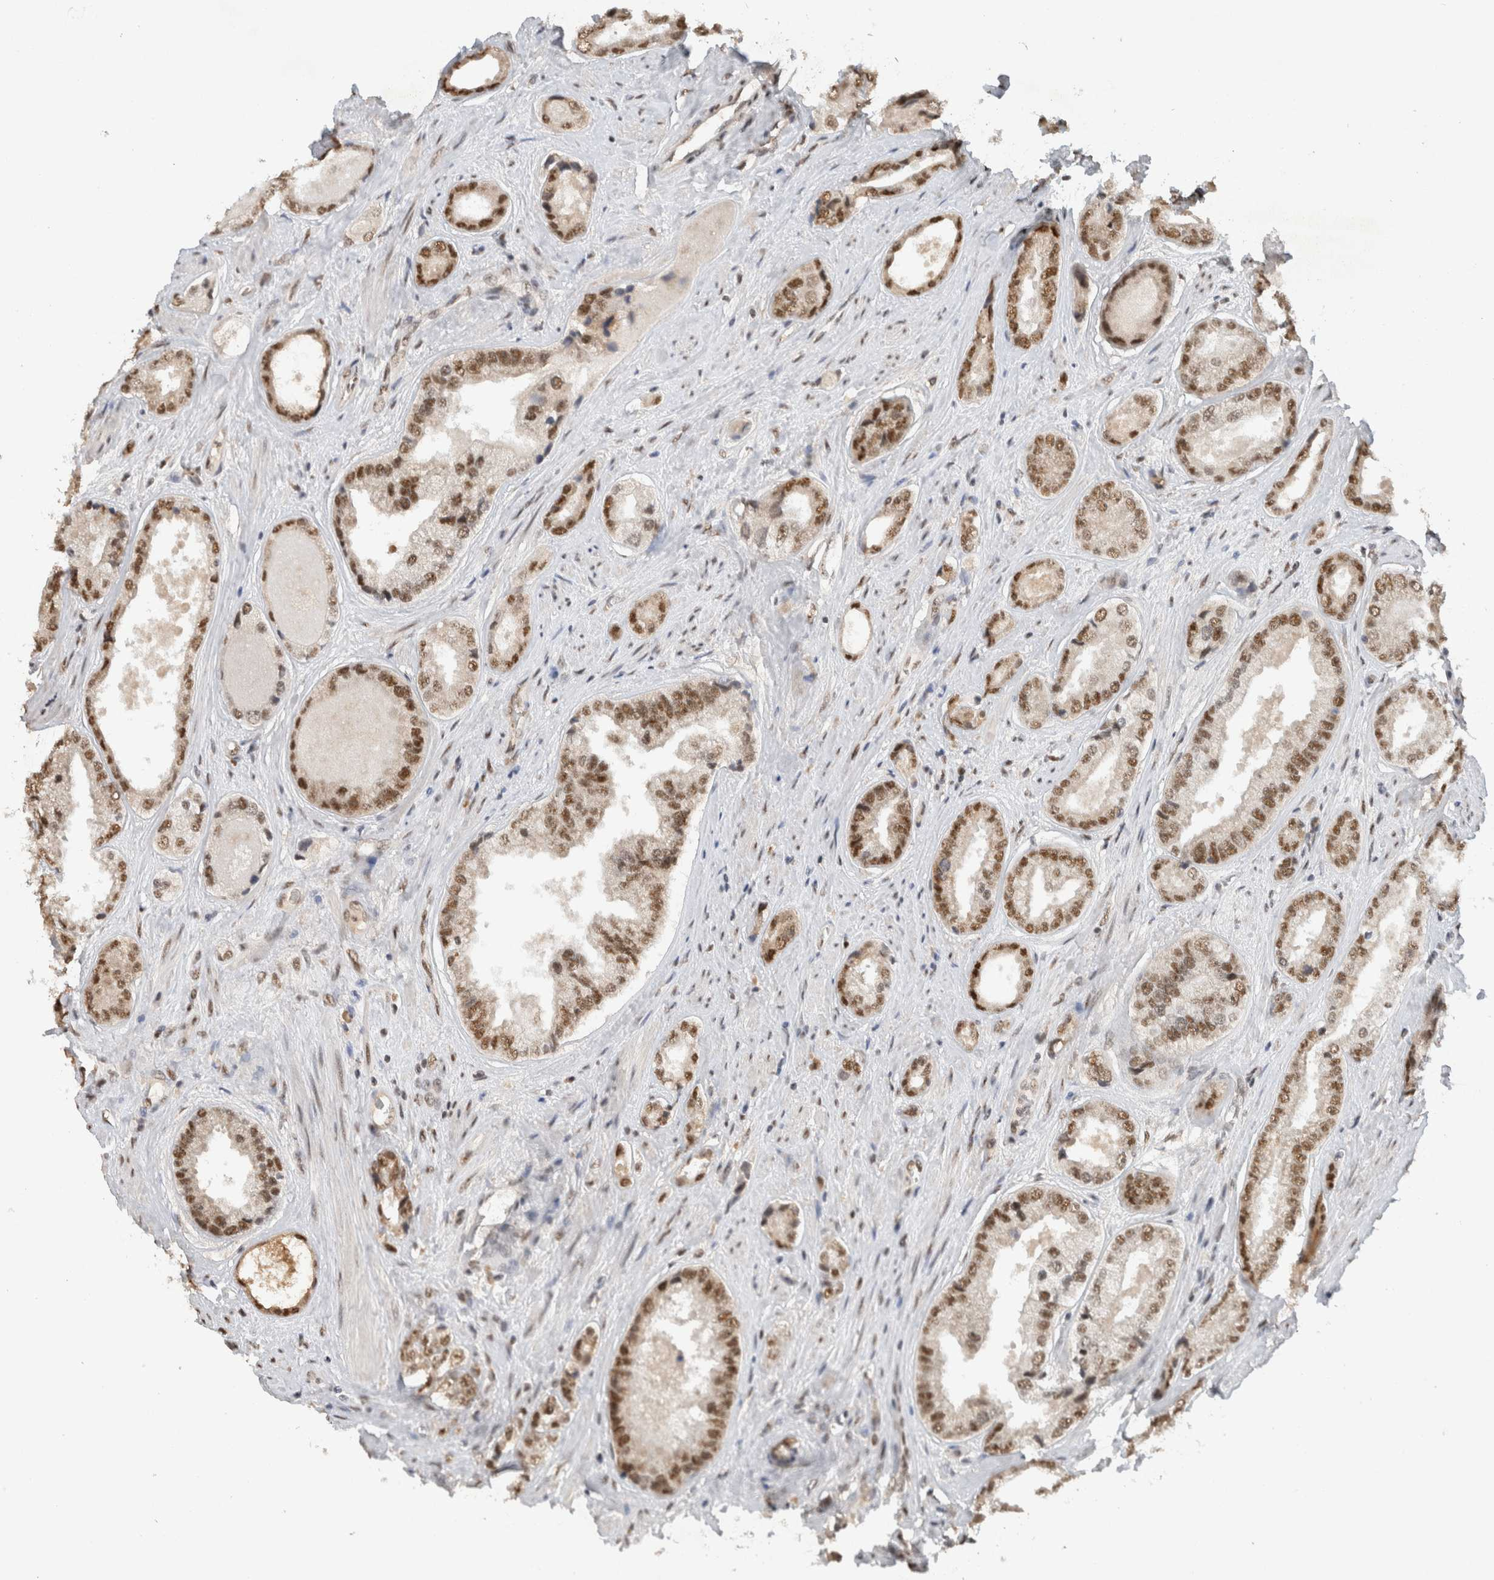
{"staining": {"intensity": "strong", "quantity": ">75%", "location": "nuclear"}, "tissue": "prostate cancer", "cell_type": "Tumor cells", "image_type": "cancer", "snomed": [{"axis": "morphology", "description": "Adenocarcinoma, High grade"}, {"axis": "topography", "description": "Prostate"}], "caption": "Prostate cancer was stained to show a protein in brown. There is high levels of strong nuclear expression in about >75% of tumor cells. (Brightfield microscopy of DAB IHC at high magnification).", "gene": "DDX42", "patient": {"sex": "male", "age": 61}}